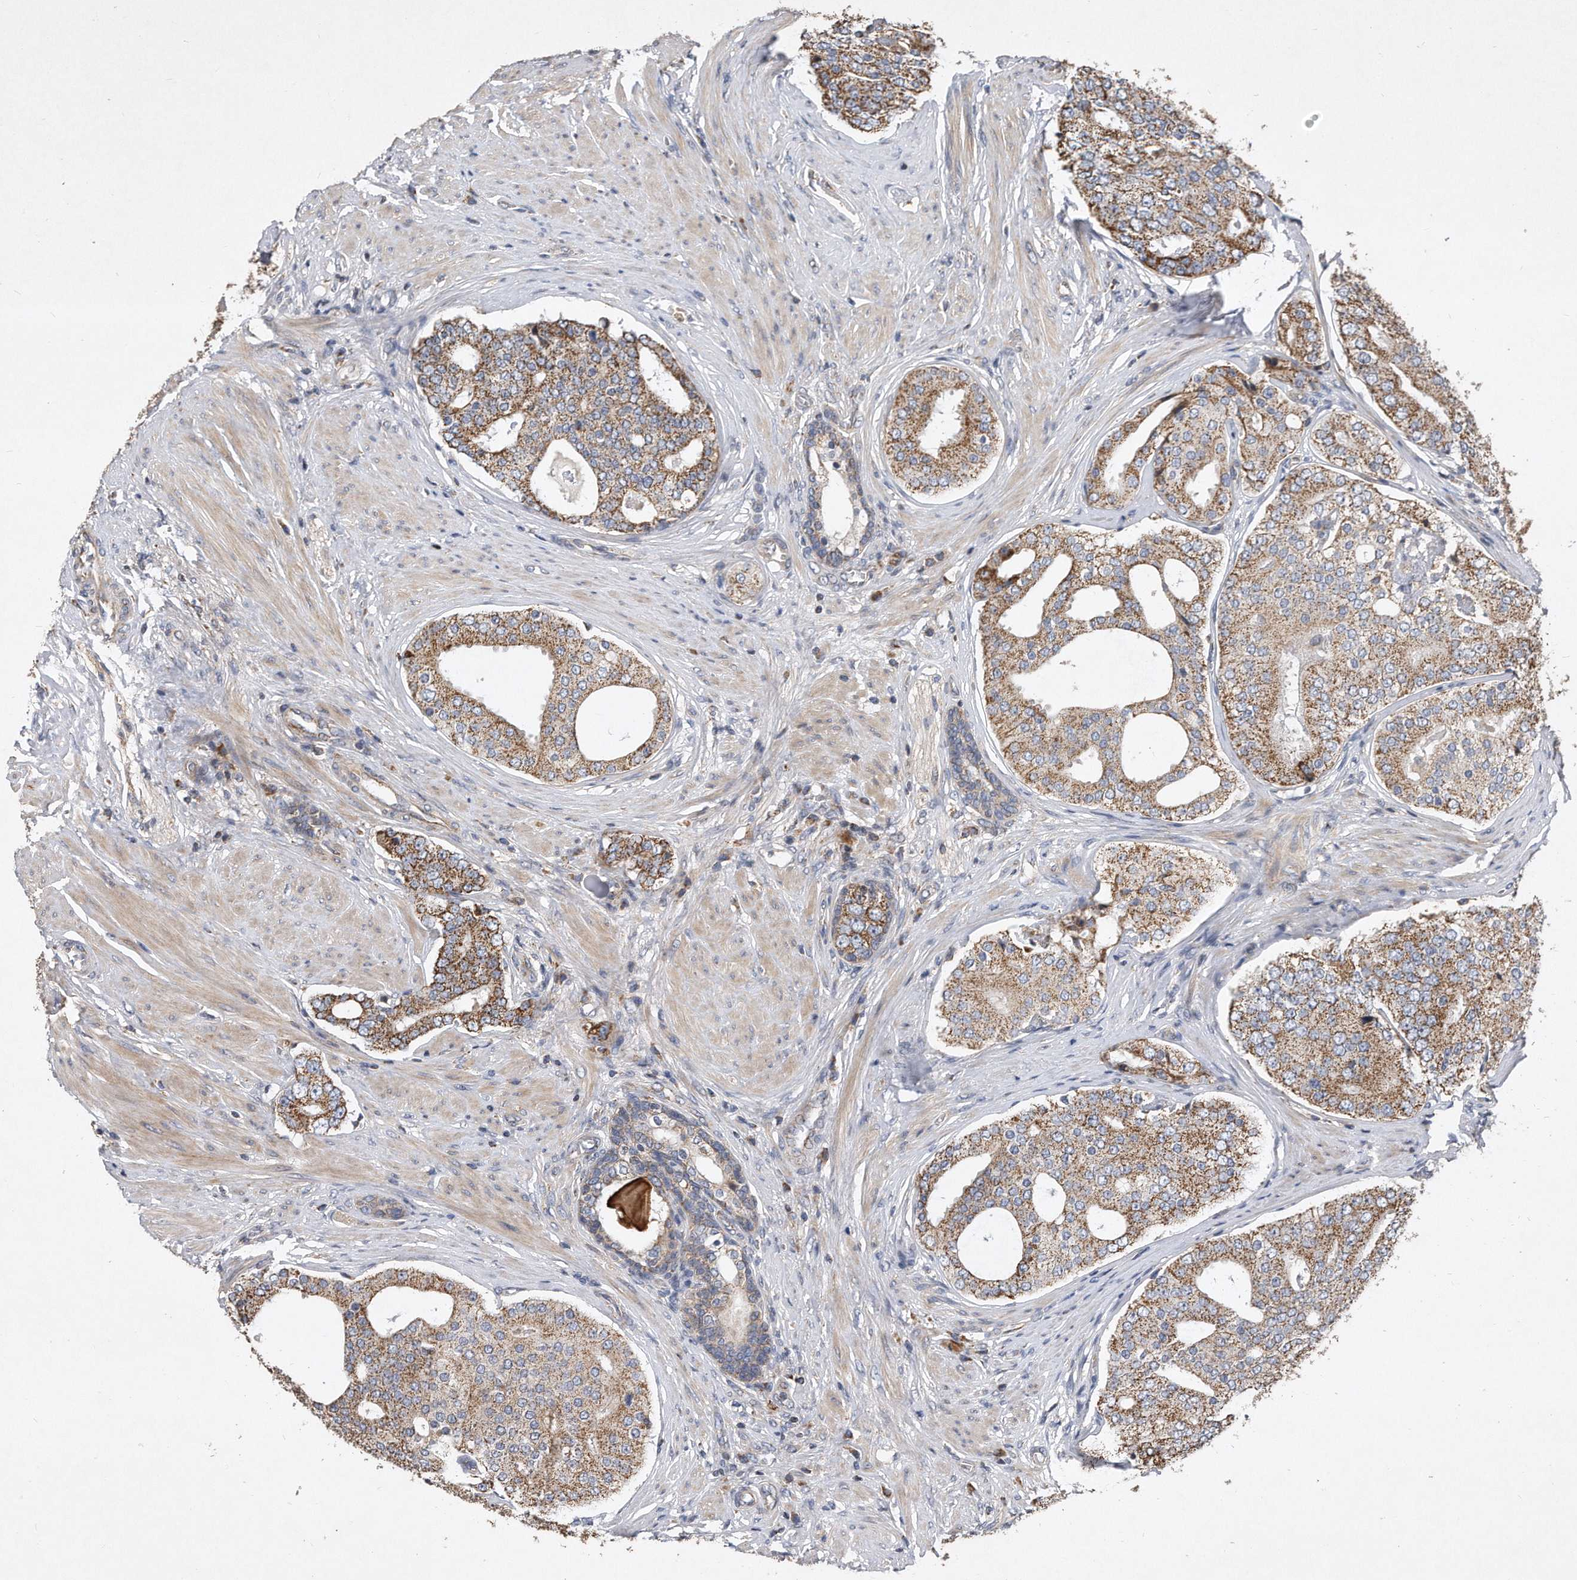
{"staining": {"intensity": "moderate", "quantity": ">75%", "location": "cytoplasmic/membranous"}, "tissue": "prostate cancer", "cell_type": "Tumor cells", "image_type": "cancer", "snomed": [{"axis": "morphology", "description": "Adenocarcinoma, High grade"}, {"axis": "topography", "description": "Prostate"}], "caption": "Immunohistochemical staining of human prostate cancer reveals medium levels of moderate cytoplasmic/membranous staining in about >75% of tumor cells. (IHC, brightfield microscopy, high magnification).", "gene": "PPP5C", "patient": {"sex": "male", "age": 56}}